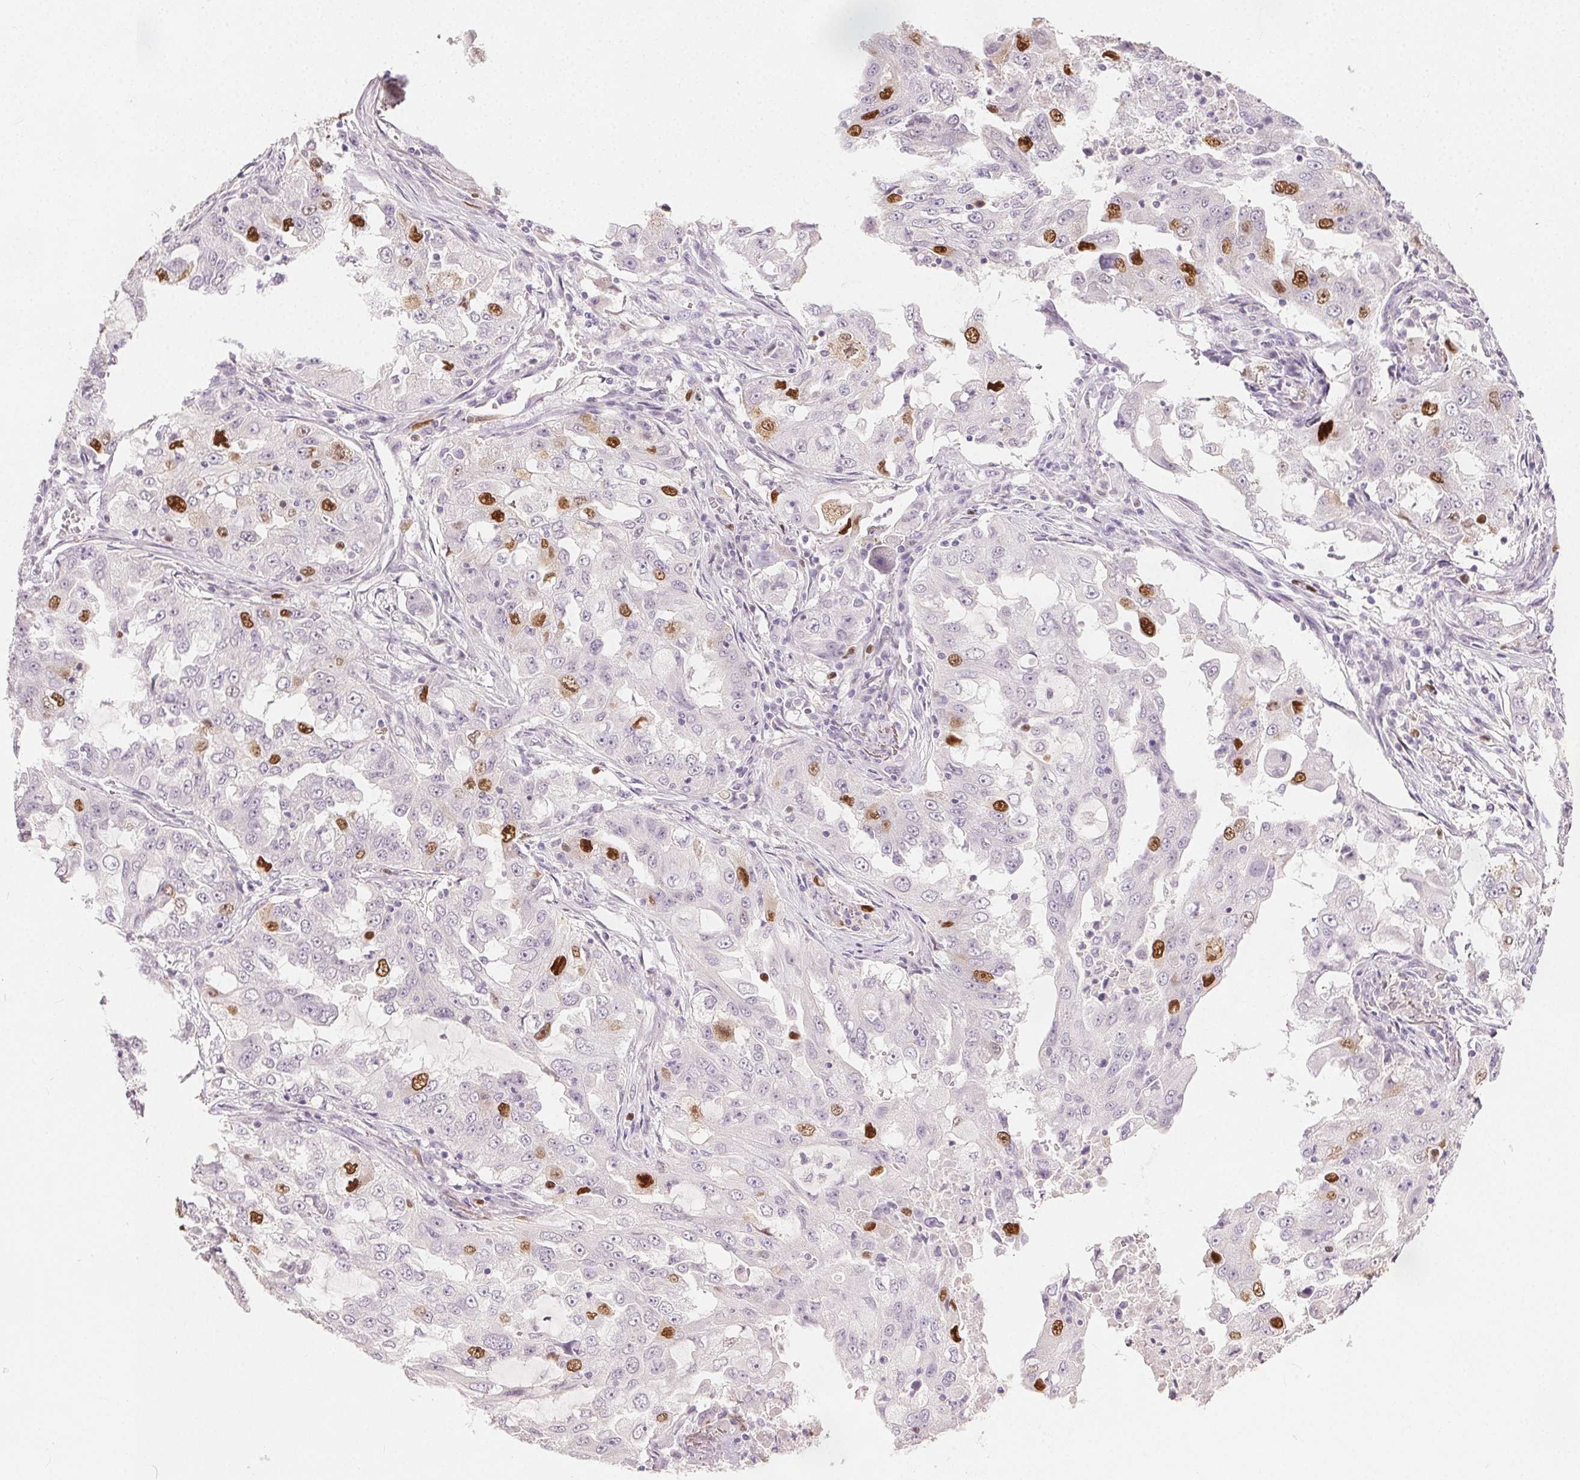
{"staining": {"intensity": "moderate", "quantity": "<25%", "location": "nuclear"}, "tissue": "lung cancer", "cell_type": "Tumor cells", "image_type": "cancer", "snomed": [{"axis": "morphology", "description": "Adenocarcinoma, NOS"}, {"axis": "topography", "description": "Lung"}], "caption": "The image exhibits a brown stain indicating the presence of a protein in the nuclear of tumor cells in adenocarcinoma (lung). Nuclei are stained in blue.", "gene": "ANLN", "patient": {"sex": "female", "age": 61}}